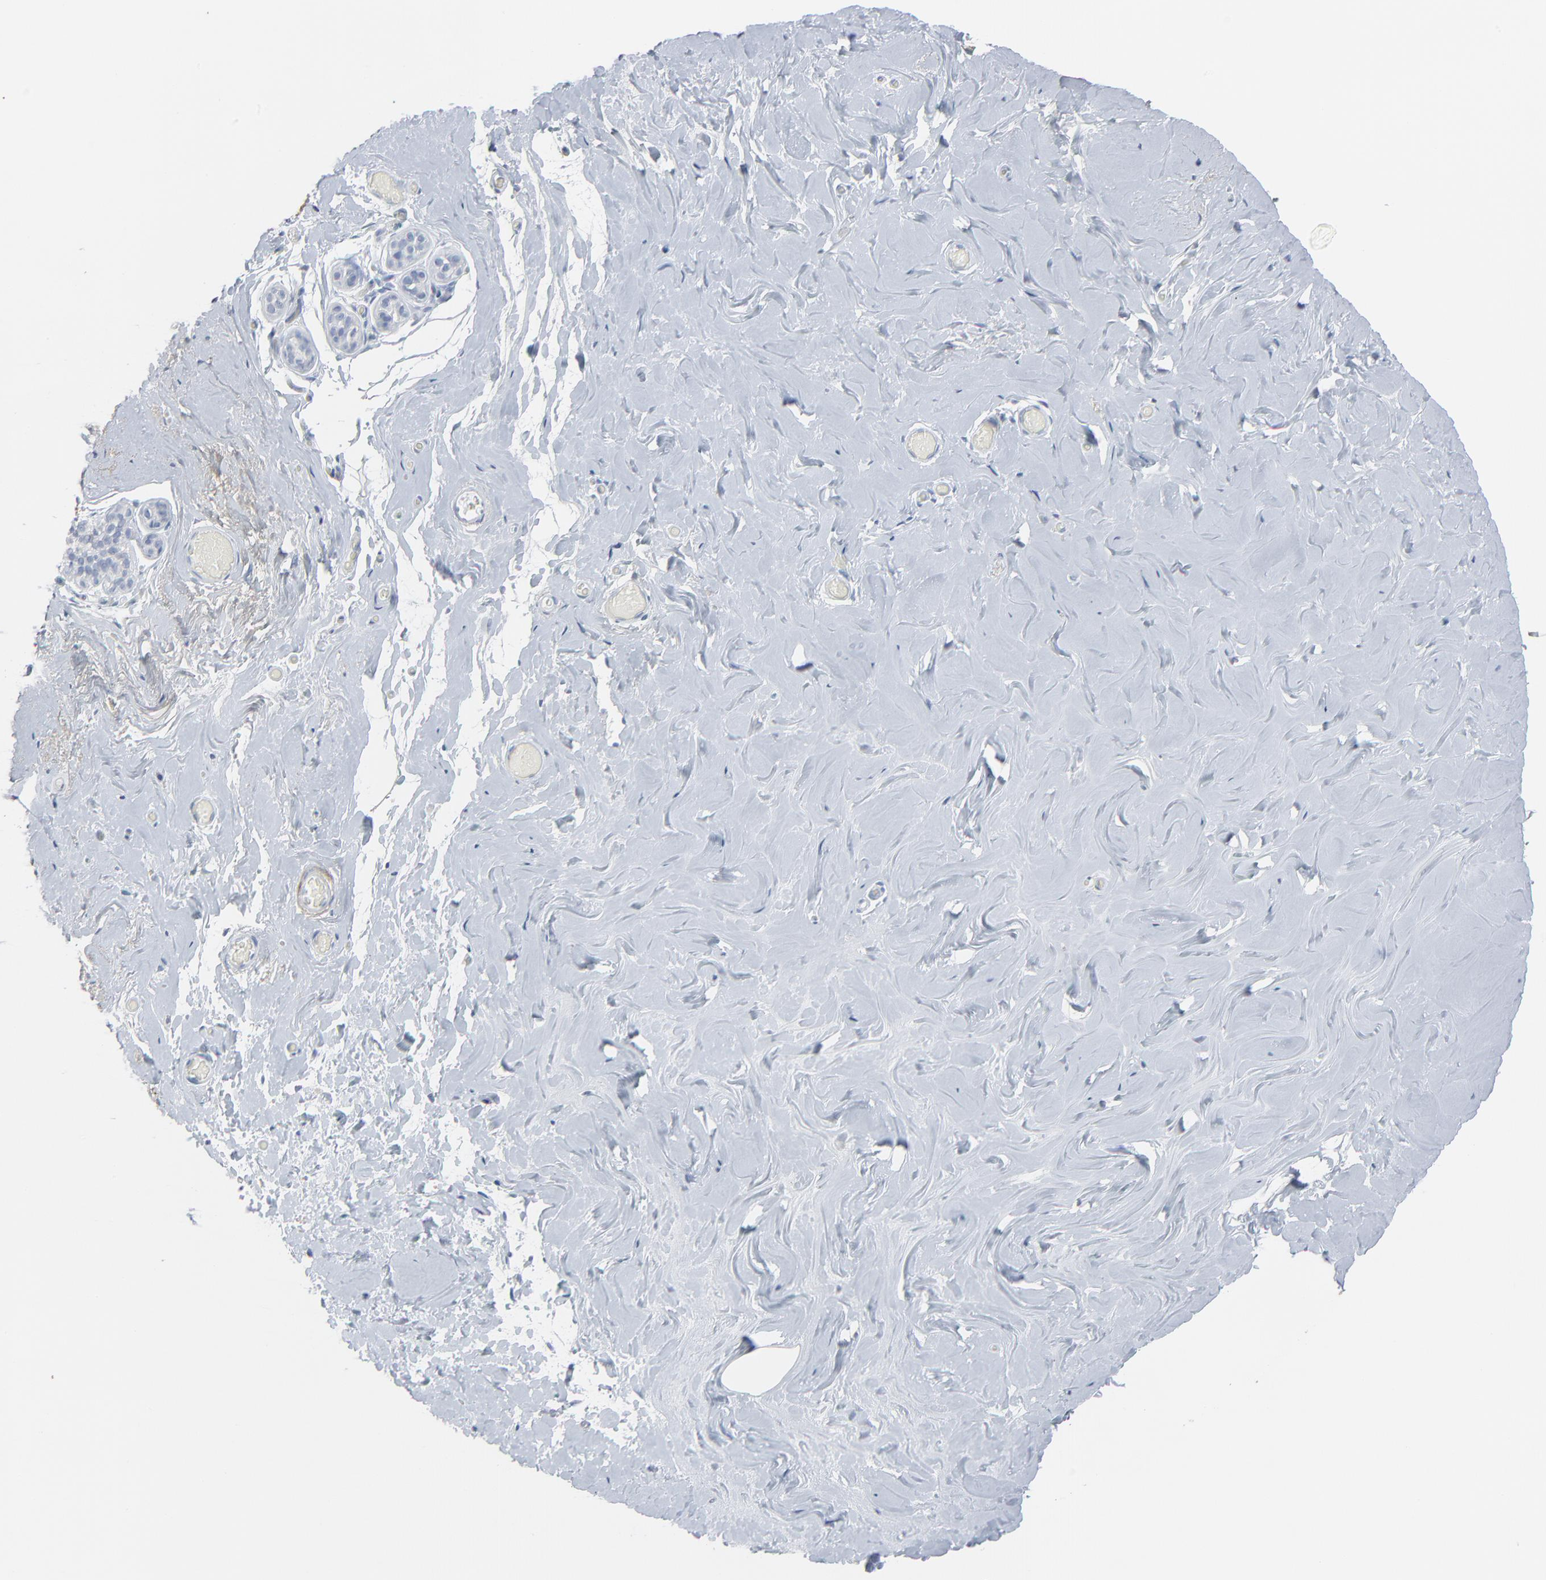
{"staining": {"intensity": "negative", "quantity": "none", "location": "none"}, "tissue": "breast", "cell_type": "Adipocytes", "image_type": "normal", "snomed": [{"axis": "morphology", "description": "Normal tissue, NOS"}, {"axis": "topography", "description": "Breast"}], "caption": "DAB immunohistochemical staining of benign human breast demonstrates no significant expression in adipocytes.", "gene": "BGN", "patient": {"sex": "female", "age": 75}}